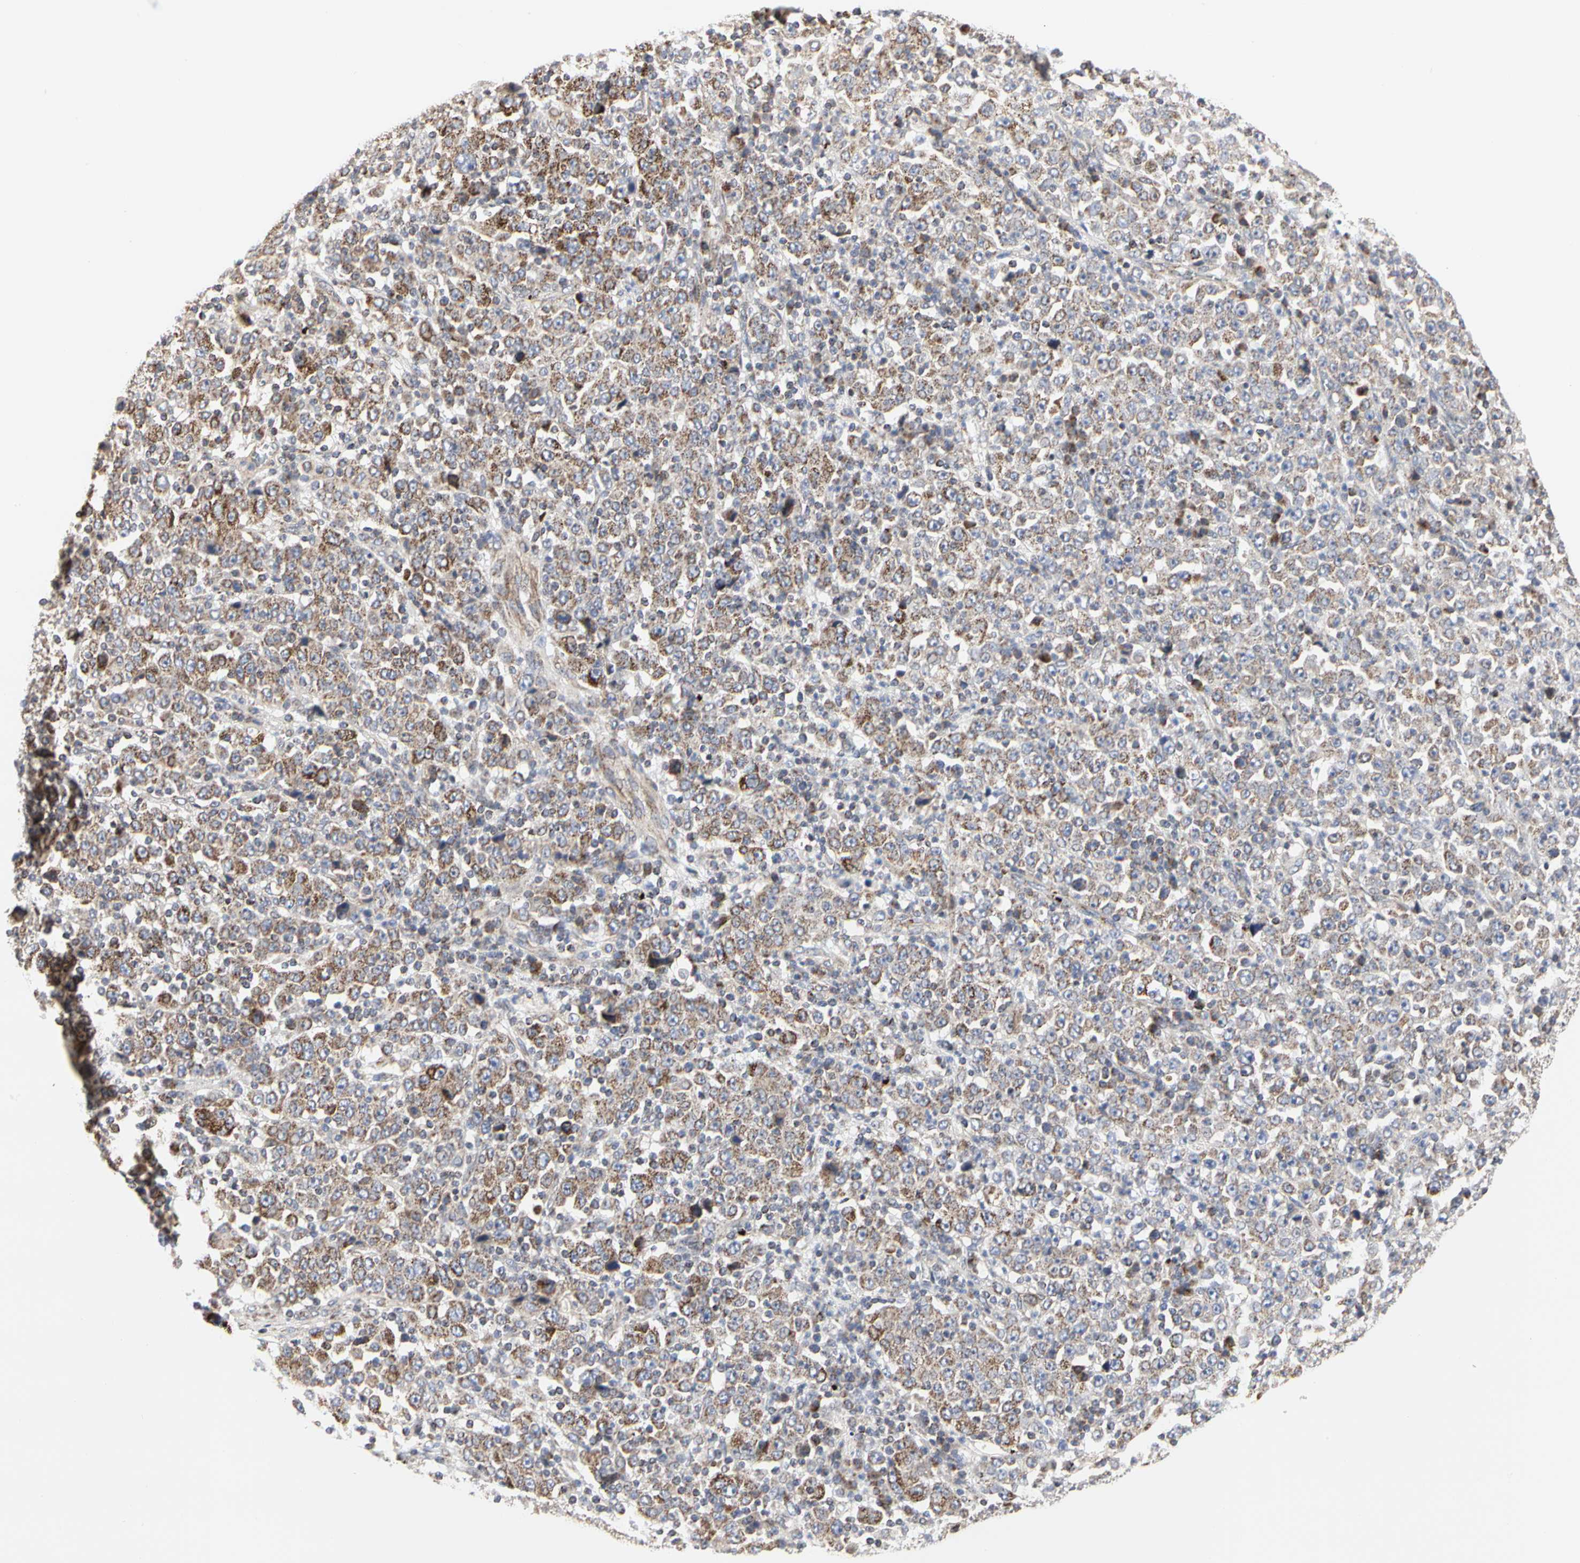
{"staining": {"intensity": "moderate", "quantity": ">75%", "location": "cytoplasmic/membranous"}, "tissue": "stomach cancer", "cell_type": "Tumor cells", "image_type": "cancer", "snomed": [{"axis": "morphology", "description": "Normal tissue, NOS"}, {"axis": "morphology", "description": "Adenocarcinoma, NOS"}, {"axis": "topography", "description": "Stomach, upper"}, {"axis": "topography", "description": "Stomach"}], "caption": "Brown immunohistochemical staining in stomach adenocarcinoma shows moderate cytoplasmic/membranous staining in about >75% of tumor cells. Immunohistochemistry (ihc) stains the protein in brown and the nuclei are stained blue.", "gene": "TSKU", "patient": {"sex": "male", "age": 59}}